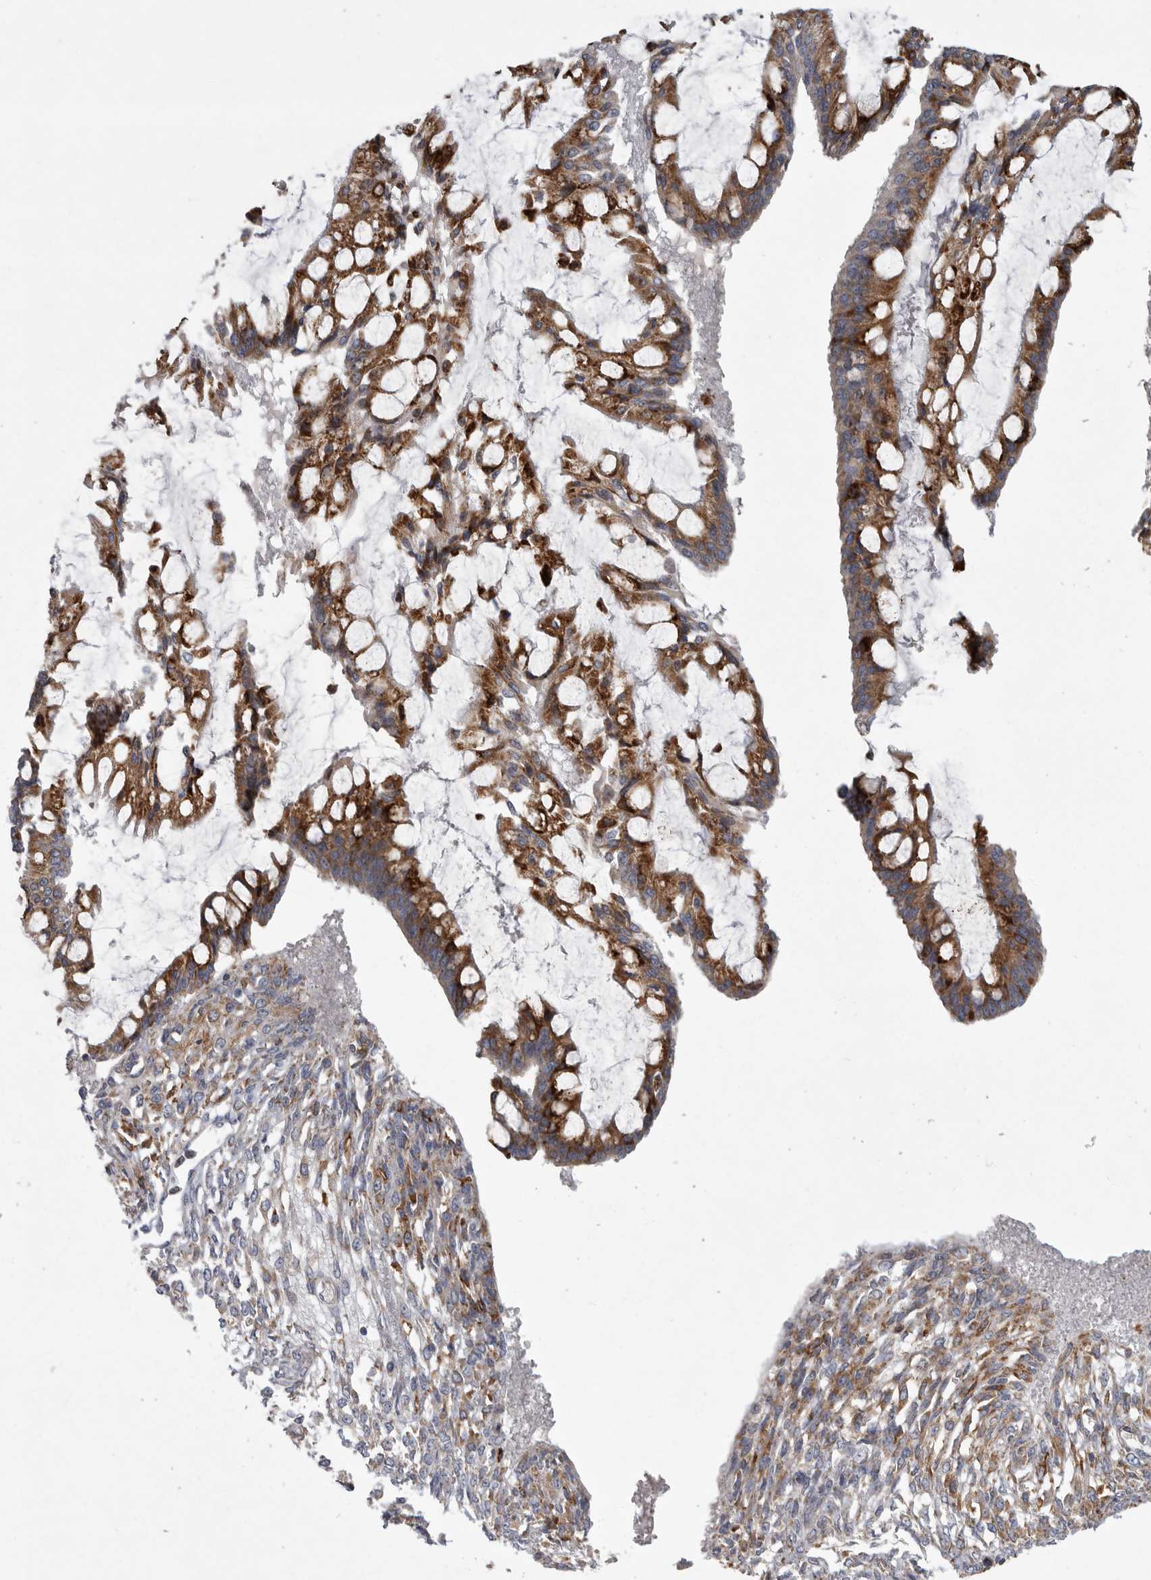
{"staining": {"intensity": "moderate", "quantity": ">75%", "location": "cytoplasmic/membranous"}, "tissue": "ovarian cancer", "cell_type": "Tumor cells", "image_type": "cancer", "snomed": [{"axis": "morphology", "description": "Cystadenocarcinoma, mucinous, NOS"}, {"axis": "topography", "description": "Ovary"}], "caption": "DAB immunohistochemical staining of mucinous cystadenocarcinoma (ovarian) shows moderate cytoplasmic/membranous protein staining in about >75% of tumor cells.", "gene": "MINPP1", "patient": {"sex": "female", "age": 73}}